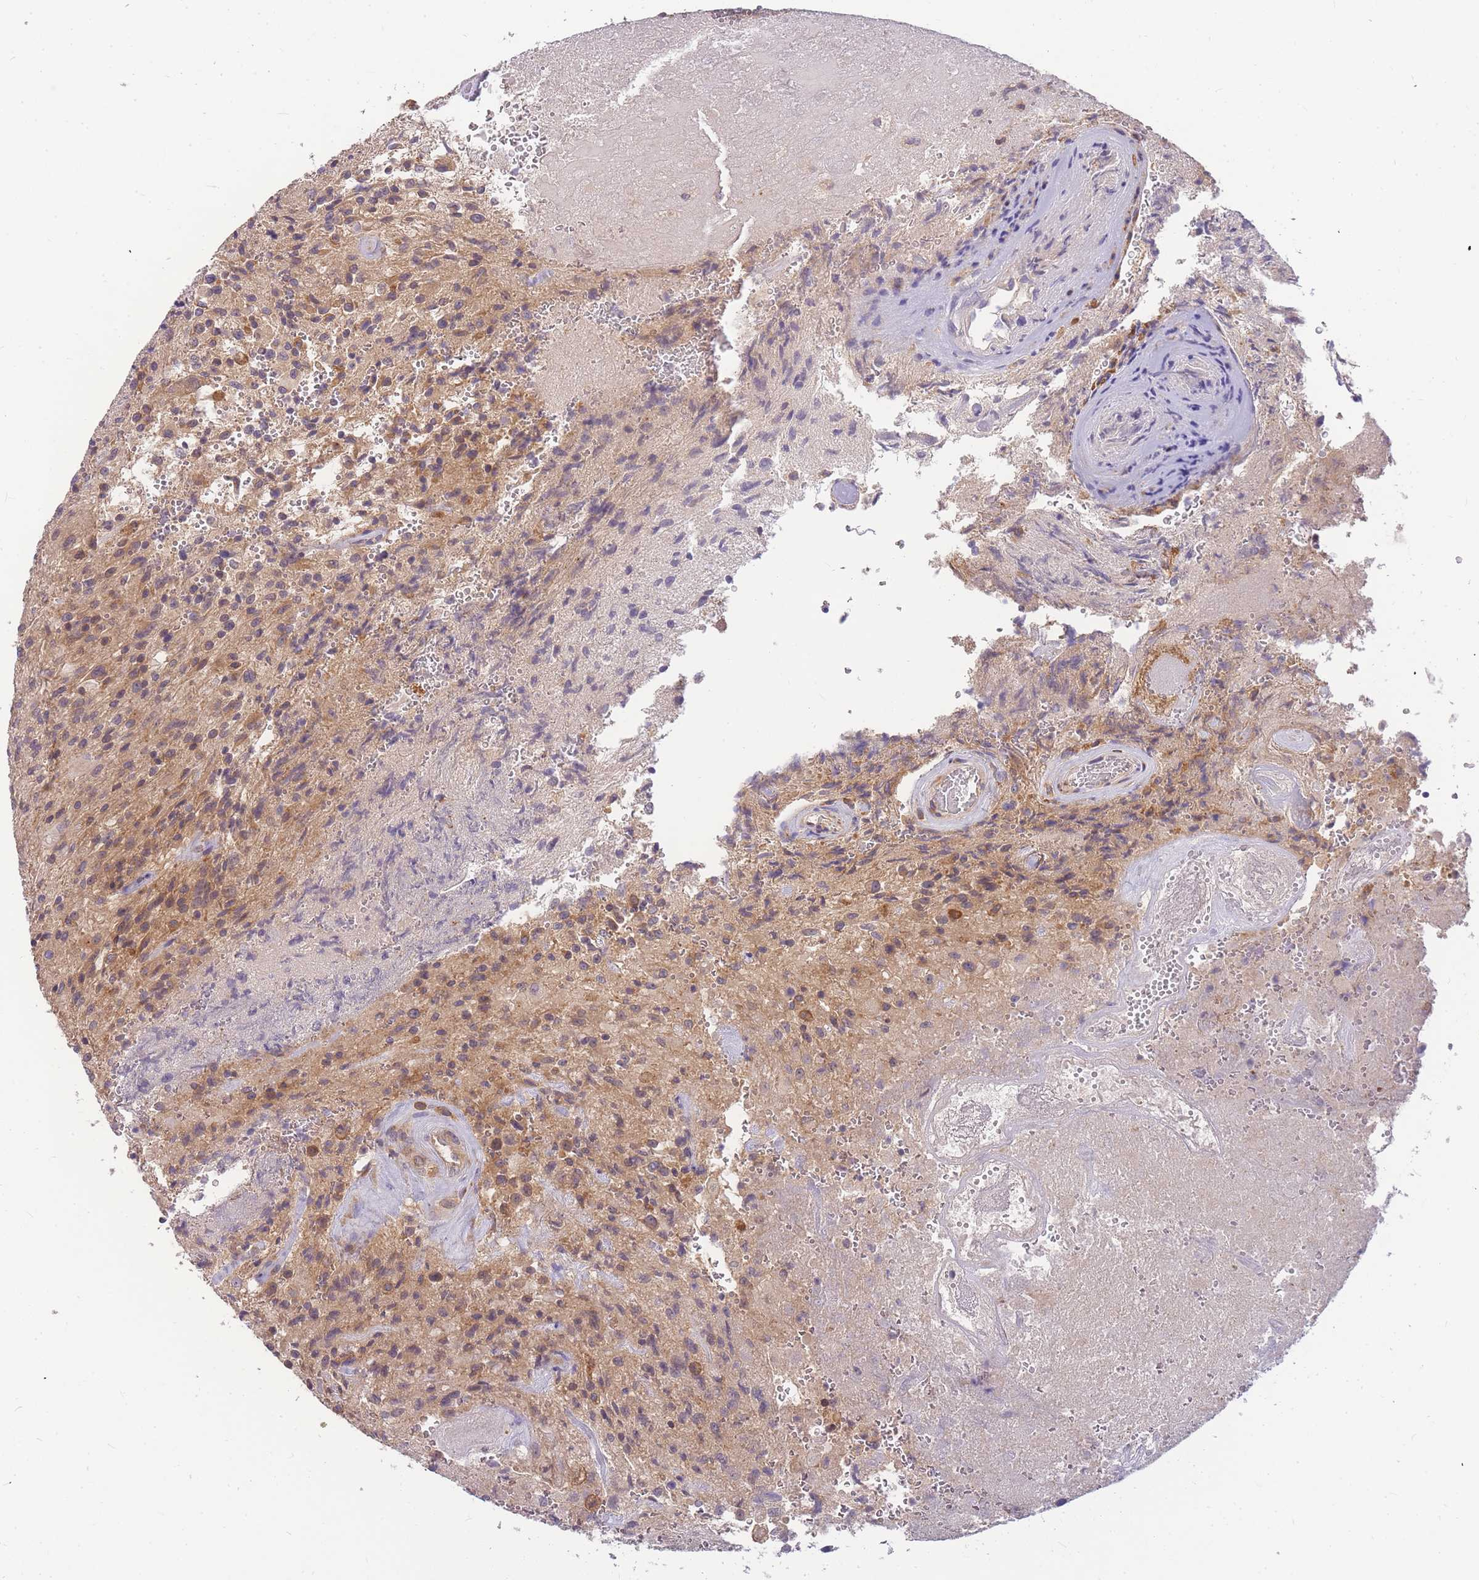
{"staining": {"intensity": "weak", "quantity": "25%-75%", "location": "cytoplasmic/membranous"}, "tissue": "glioma", "cell_type": "Tumor cells", "image_type": "cancer", "snomed": [{"axis": "morphology", "description": "Normal tissue, NOS"}, {"axis": "morphology", "description": "Glioma, malignant, High grade"}, {"axis": "topography", "description": "Cerebral cortex"}], "caption": "An IHC image of neoplastic tissue is shown. Protein staining in brown highlights weak cytoplasmic/membranous positivity in glioma within tumor cells.", "gene": "ZNF577", "patient": {"sex": "male", "age": 56}}